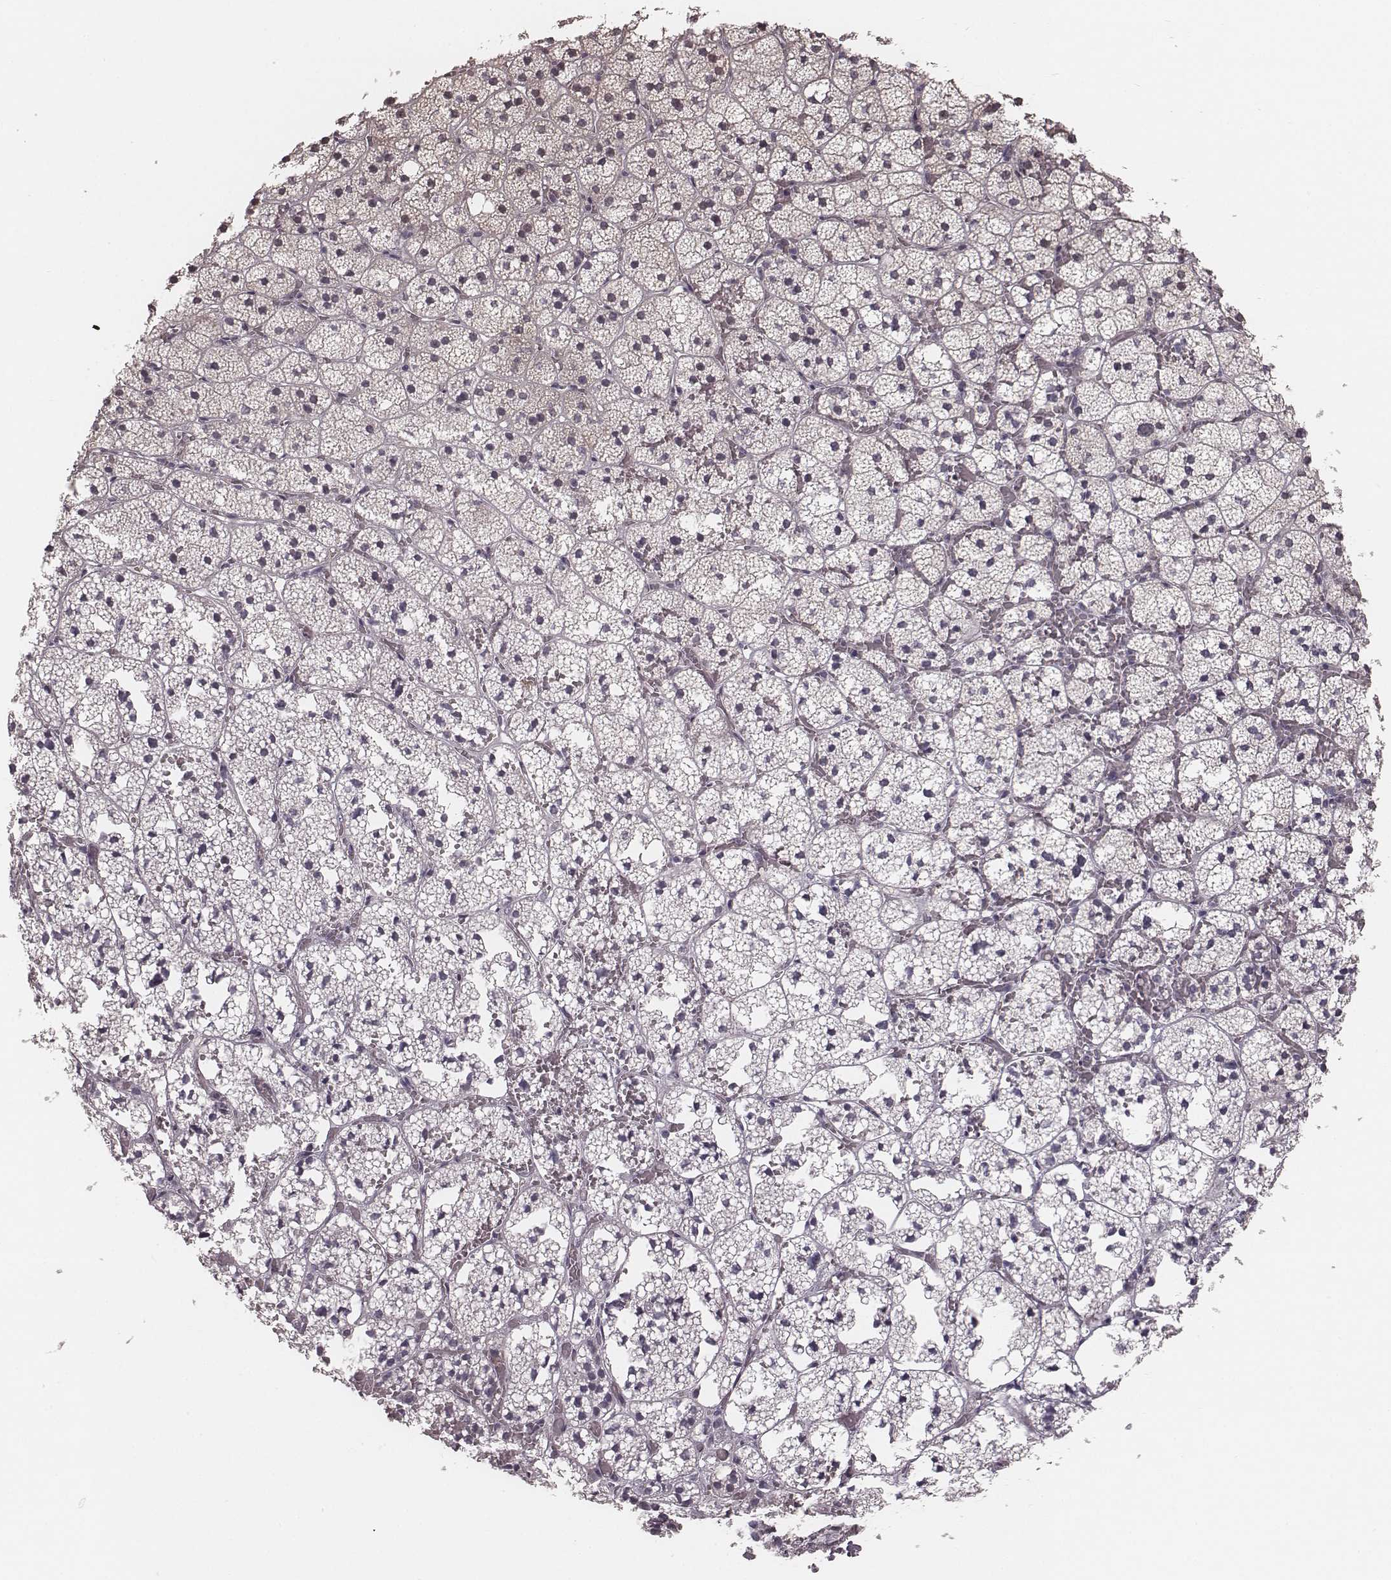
{"staining": {"intensity": "weak", "quantity": "25%-75%", "location": "cytoplasmic/membranous"}, "tissue": "adrenal gland", "cell_type": "Glandular cells", "image_type": "normal", "snomed": [{"axis": "morphology", "description": "Normal tissue, NOS"}, {"axis": "topography", "description": "Adrenal gland"}], "caption": "Immunohistochemical staining of benign adrenal gland exhibits weak cytoplasmic/membranous protein staining in approximately 25%-75% of glandular cells.", "gene": "IQCG", "patient": {"sex": "male", "age": 53}}